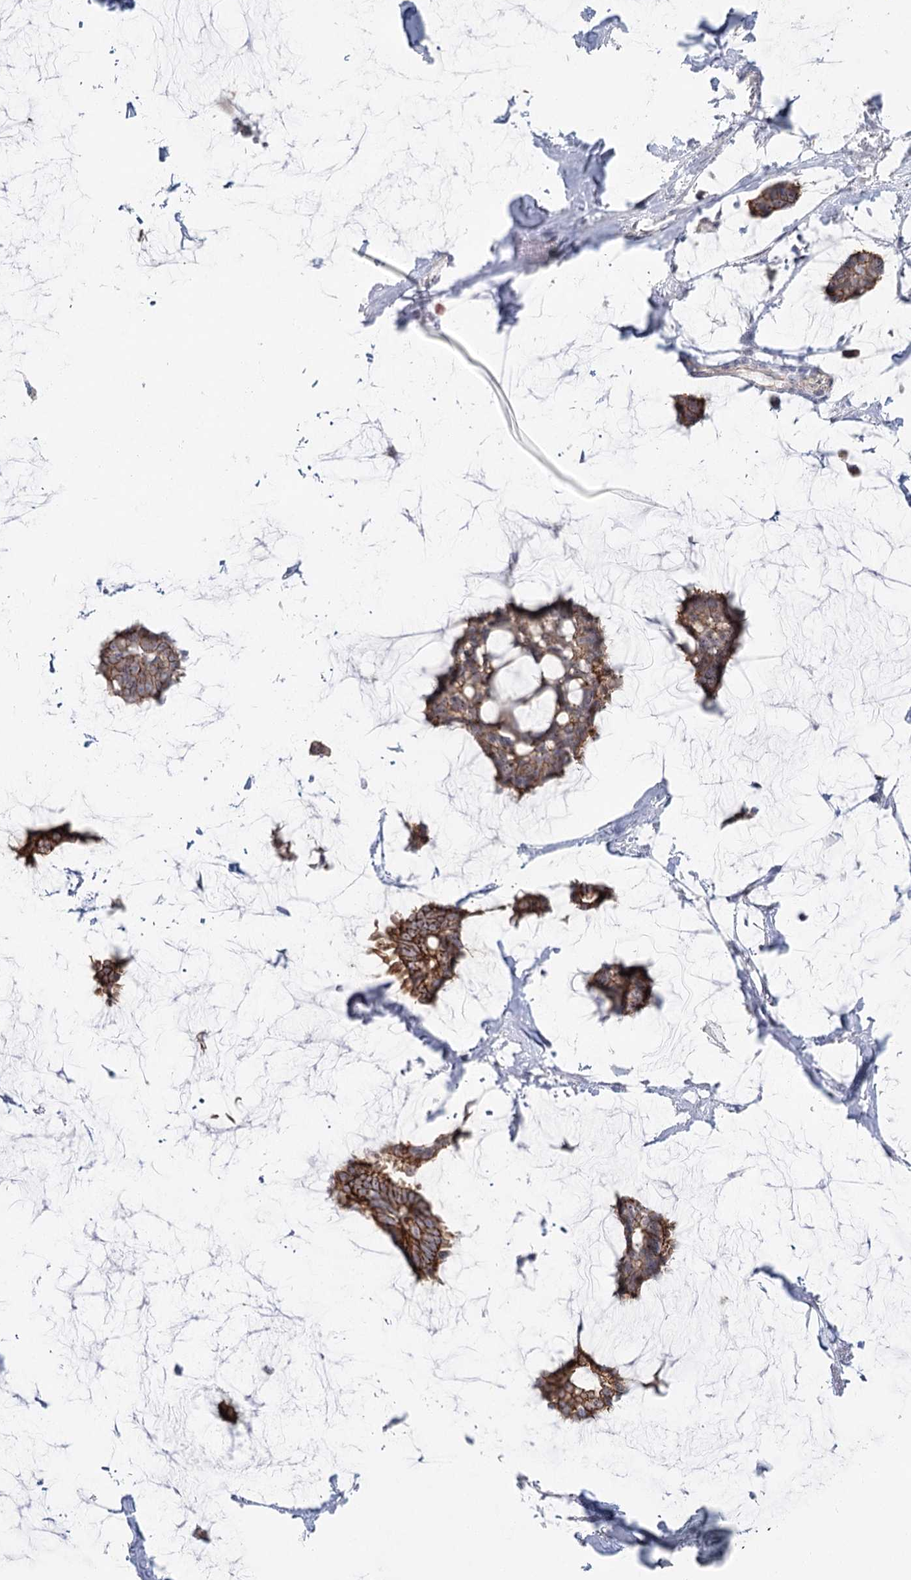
{"staining": {"intensity": "moderate", "quantity": ">75%", "location": "cytoplasmic/membranous"}, "tissue": "breast cancer", "cell_type": "Tumor cells", "image_type": "cancer", "snomed": [{"axis": "morphology", "description": "Duct carcinoma"}, {"axis": "topography", "description": "Breast"}], "caption": "Human breast cancer stained with a protein marker shows moderate staining in tumor cells.", "gene": "ABHD8", "patient": {"sex": "female", "age": 93}}